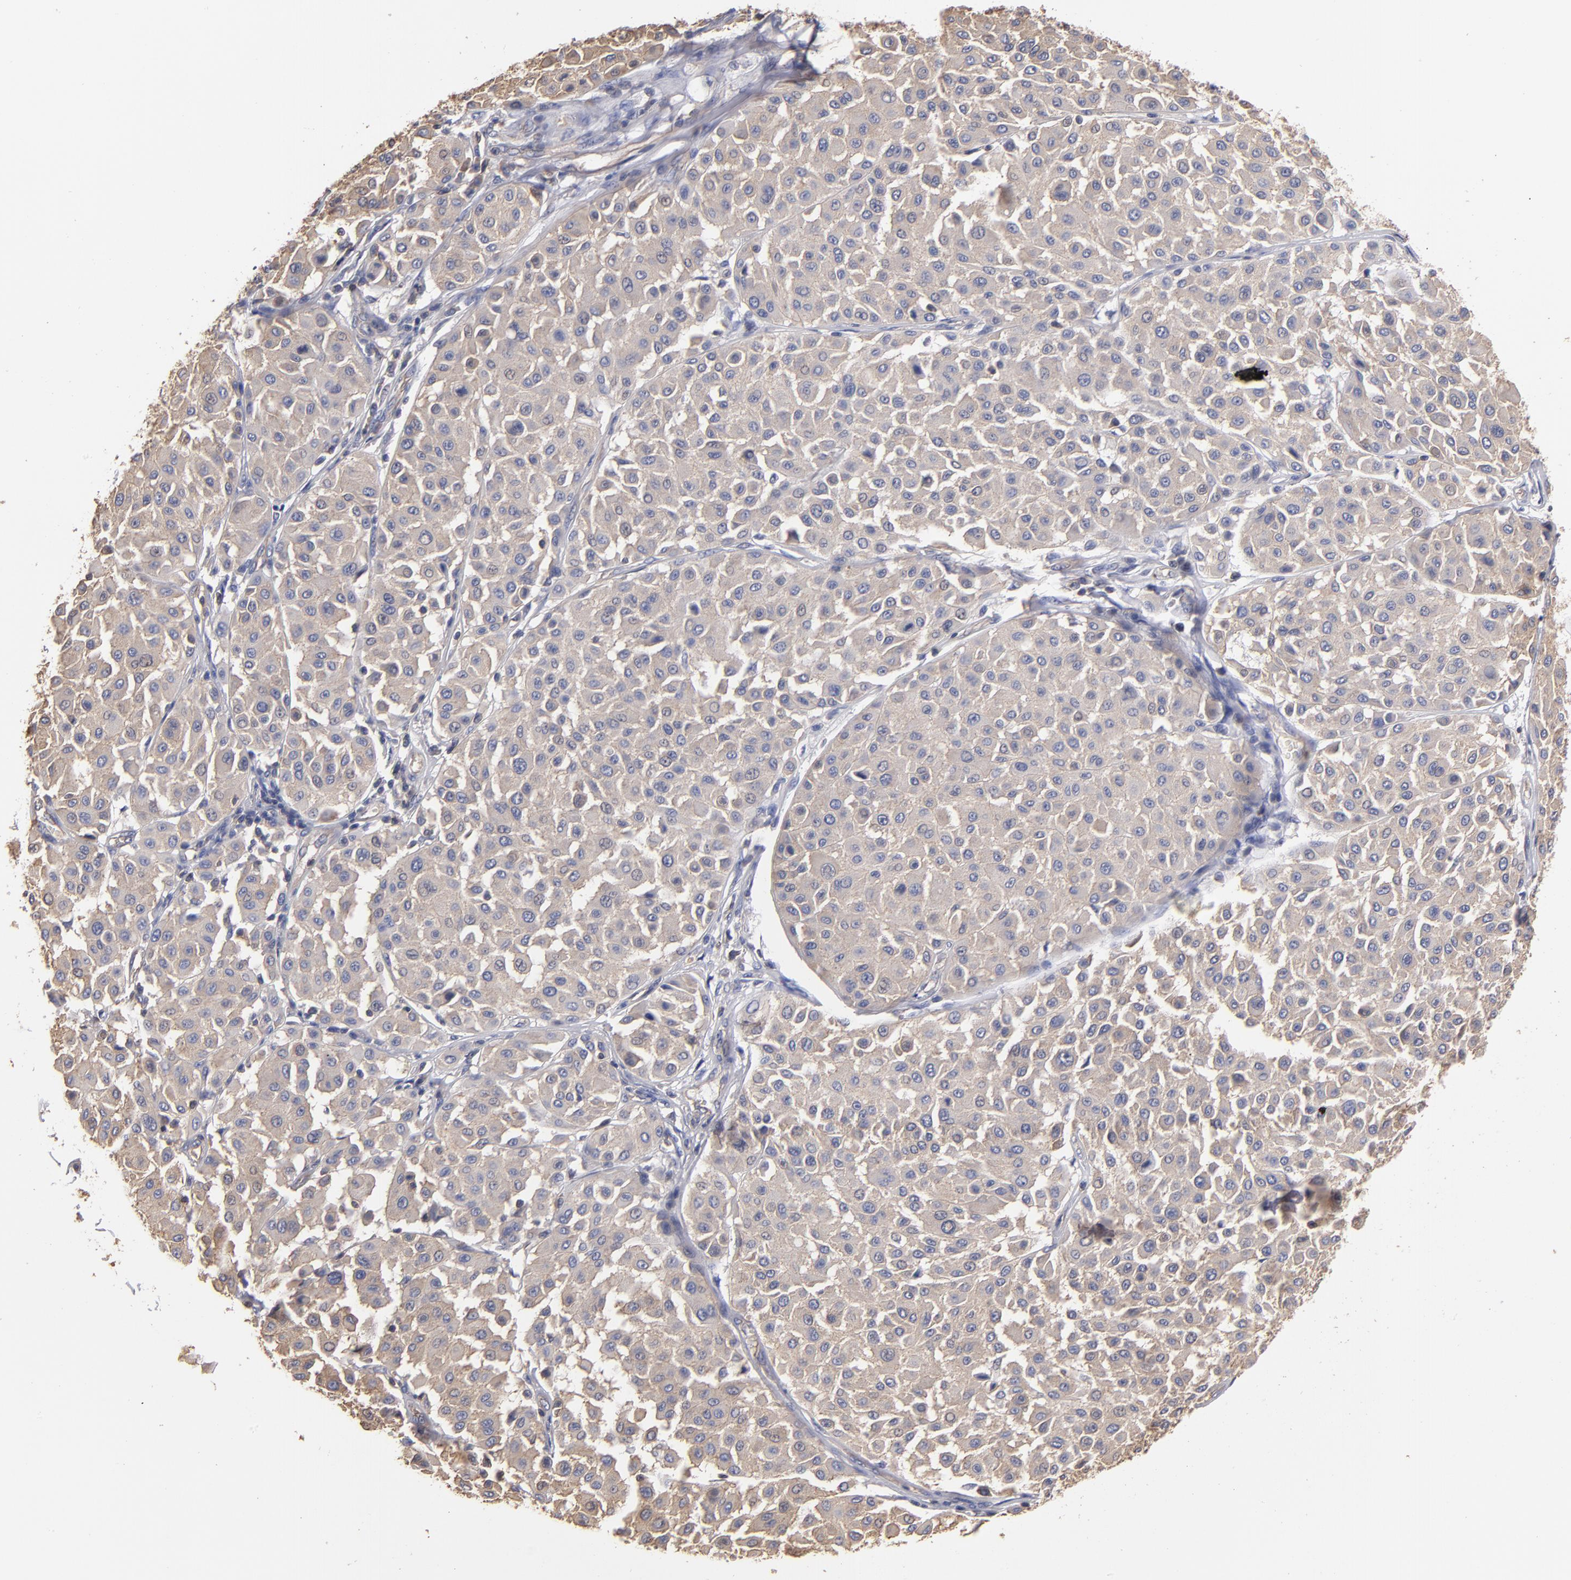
{"staining": {"intensity": "weak", "quantity": "25%-75%", "location": "cytoplasmic/membranous"}, "tissue": "melanoma", "cell_type": "Tumor cells", "image_type": "cancer", "snomed": [{"axis": "morphology", "description": "Malignant melanoma, Metastatic site"}, {"axis": "topography", "description": "Soft tissue"}], "caption": "High-power microscopy captured an immunohistochemistry micrograph of malignant melanoma (metastatic site), revealing weak cytoplasmic/membranous positivity in about 25%-75% of tumor cells.", "gene": "ESYT2", "patient": {"sex": "male", "age": 41}}